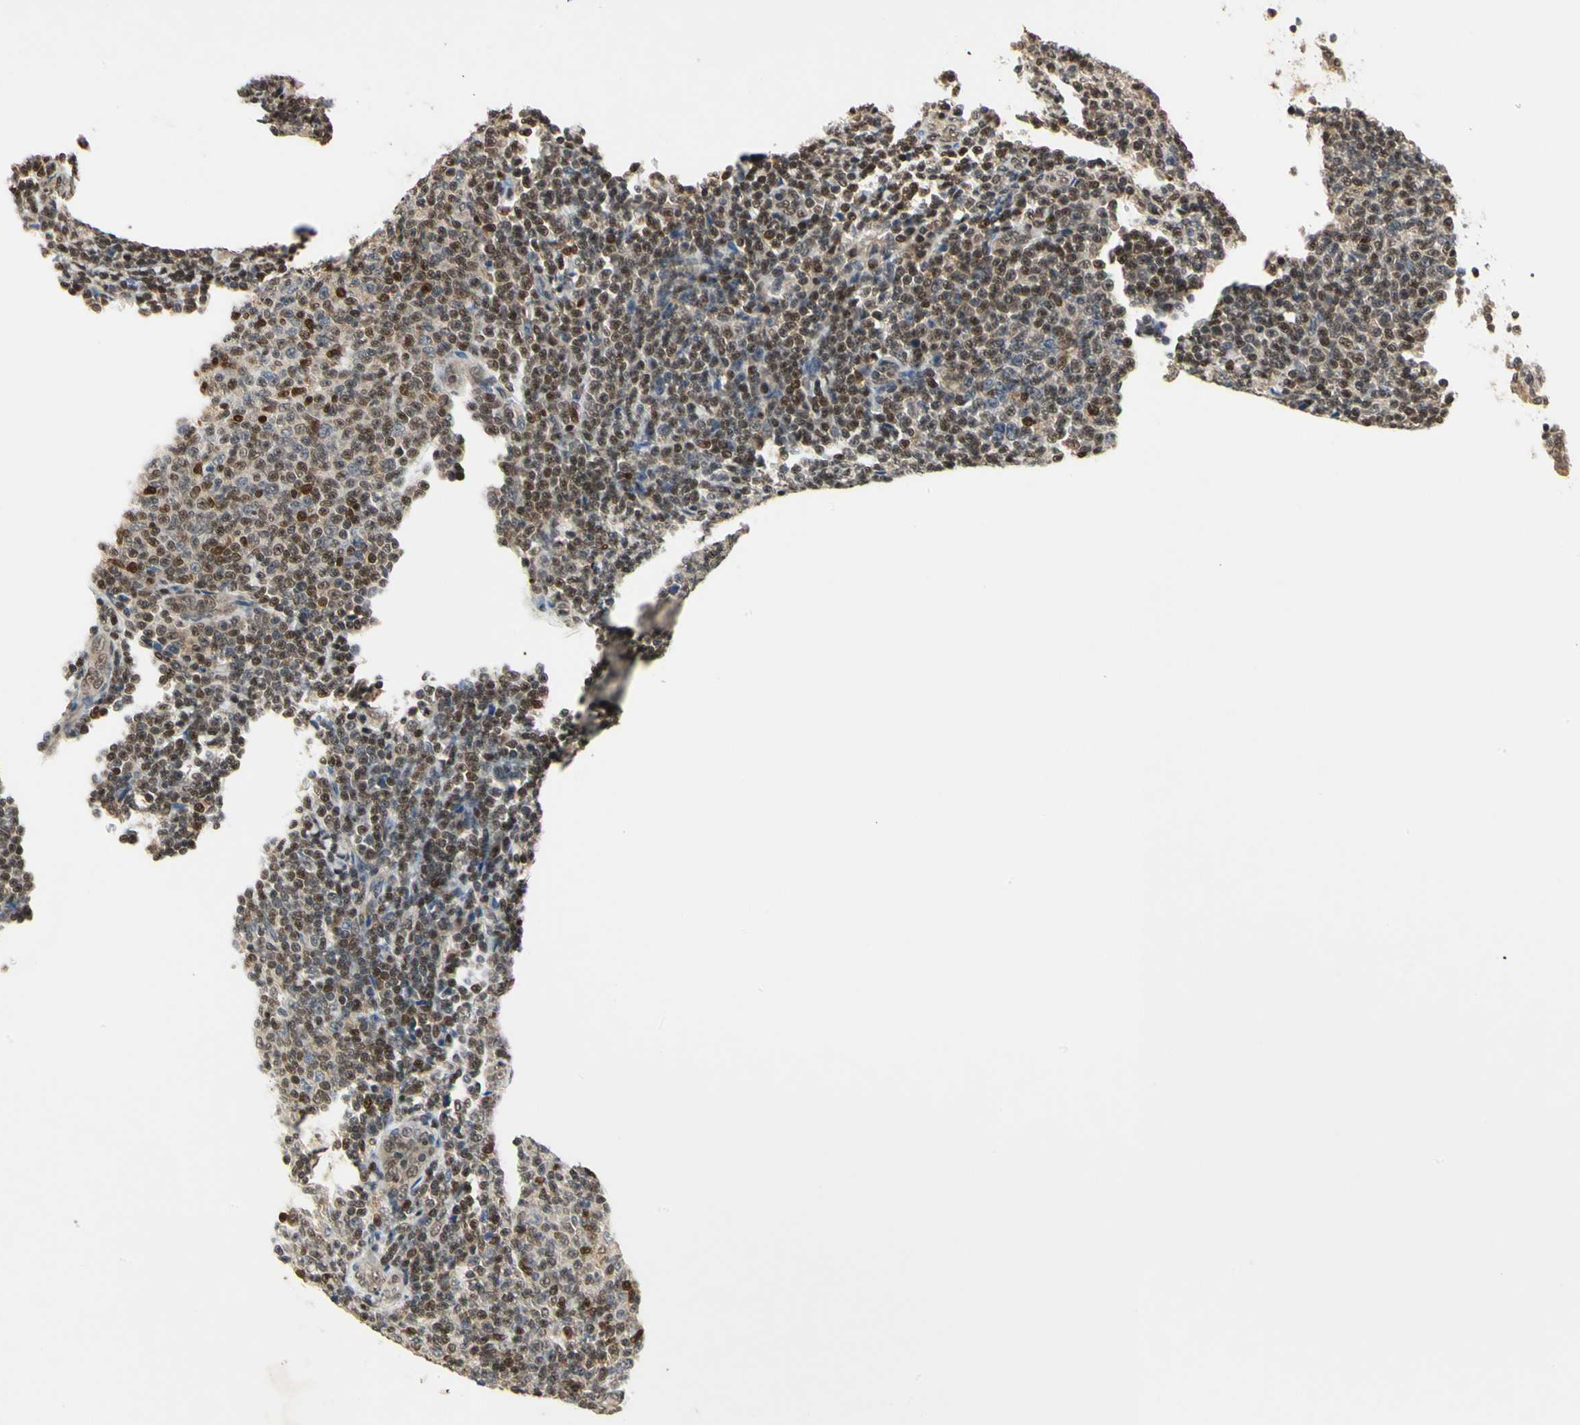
{"staining": {"intensity": "moderate", "quantity": "25%-75%", "location": "nuclear"}, "tissue": "lymphoma", "cell_type": "Tumor cells", "image_type": "cancer", "snomed": [{"axis": "morphology", "description": "Malignant lymphoma, non-Hodgkin's type, Low grade"}, {"axis": "topography", "description": "Lymph node"}], "caption": "Immunohistochemical staining of lymphoma exhibits medium levels of moderate nuclear staining in about 25%-75% of tumor cells.", "gene": "GSR", "patient": {"sex": "male", "age": 66}}